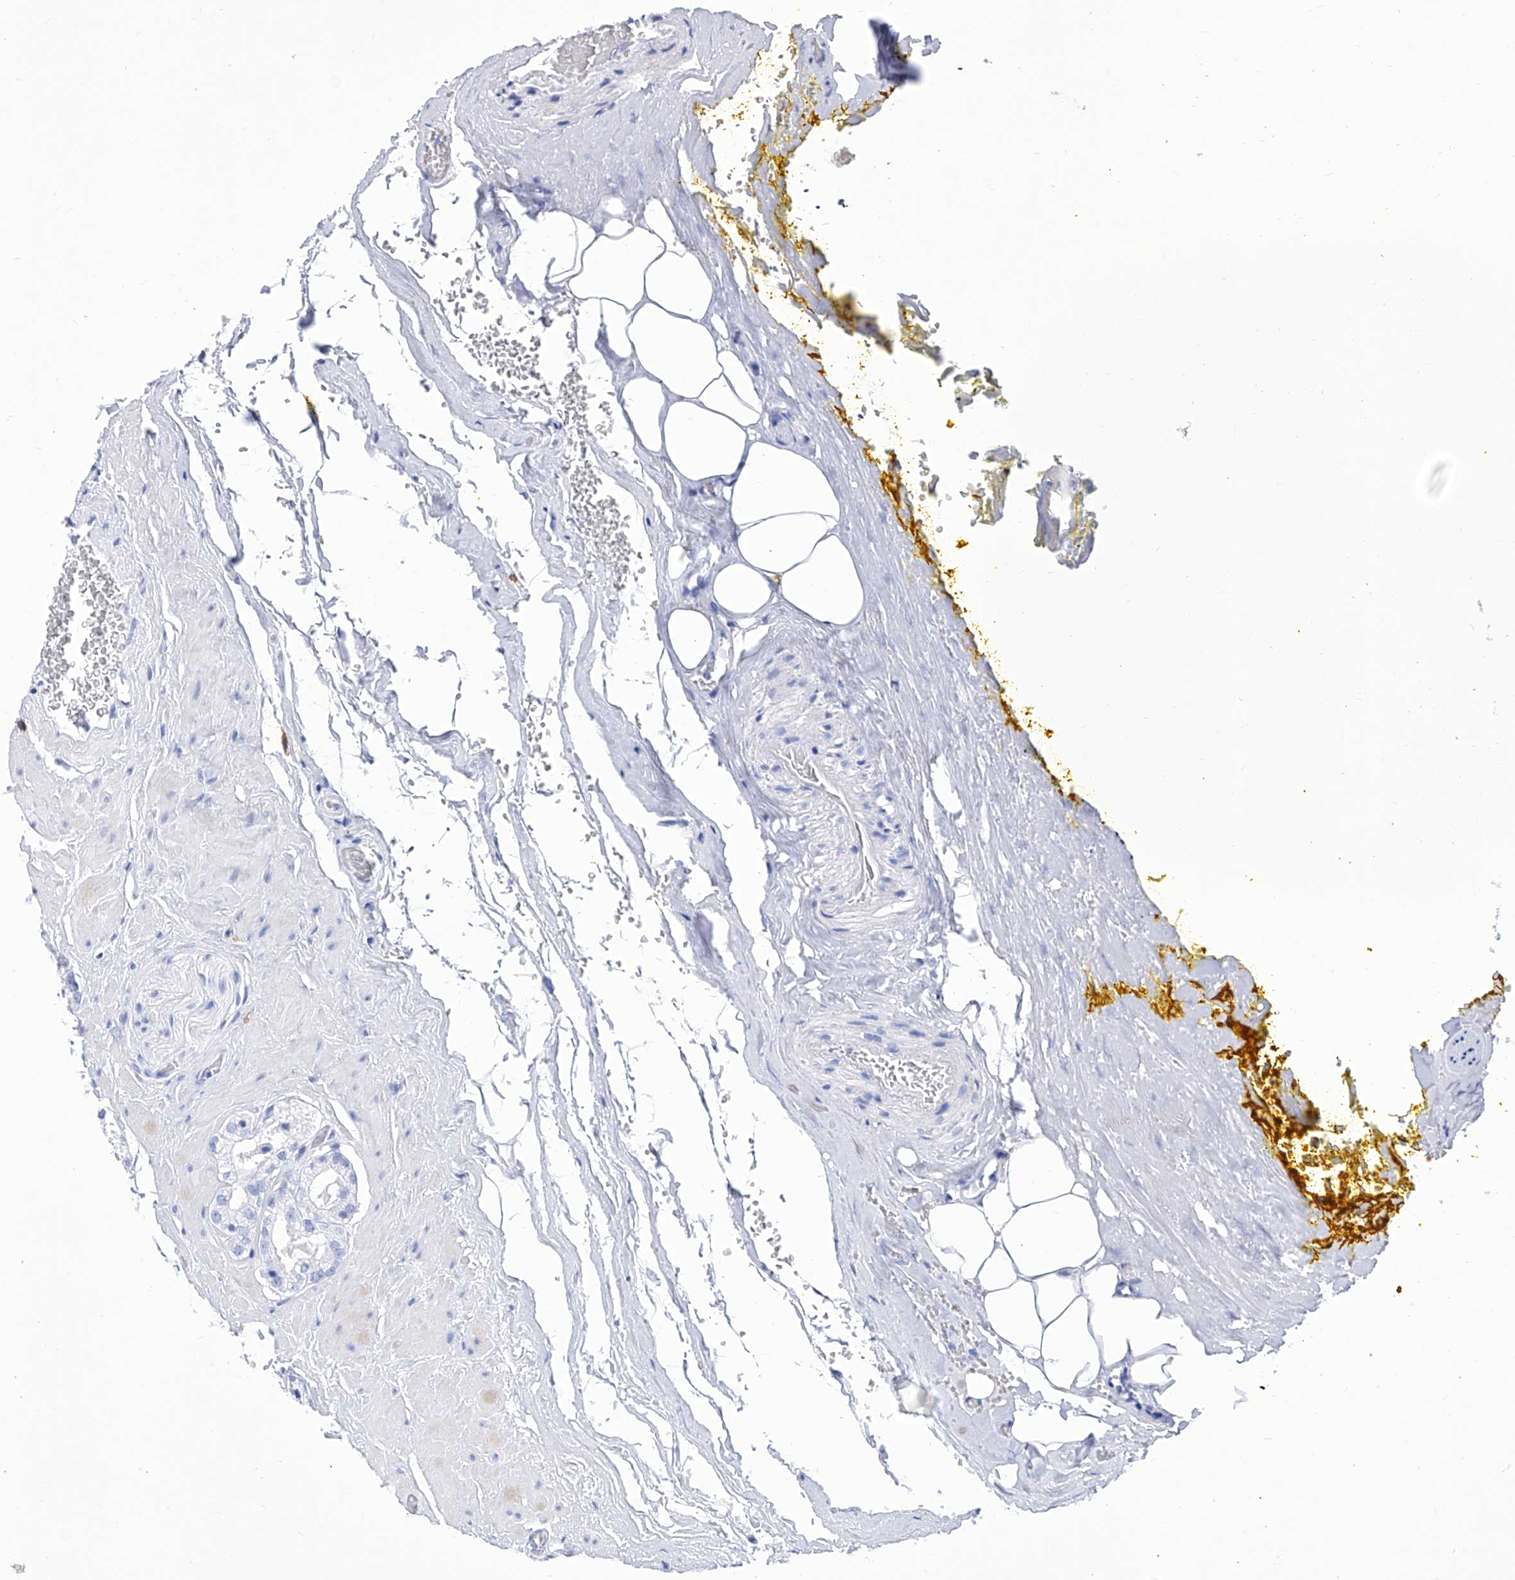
{"staining": {"intensity": "negative", "quantity": "none", "location": "none"}, "tissue": "prostate cancer", "cell_type": "Tumor cells", "image_type": "cancer", "snomed": [{"axis": "morphology", "description": "Adenocarcinoma, High grade"}, {"axis": "topography", "description": "Prostate"}], "caption": "Human prostate cancer (adenocarcinoma (high-grade)) stained for a protein using immunohistochemistry (IHC) displays no positivity in tumor cells.", "gene": "IFNL2", "patient": {"sex": "male", "age": 64}}